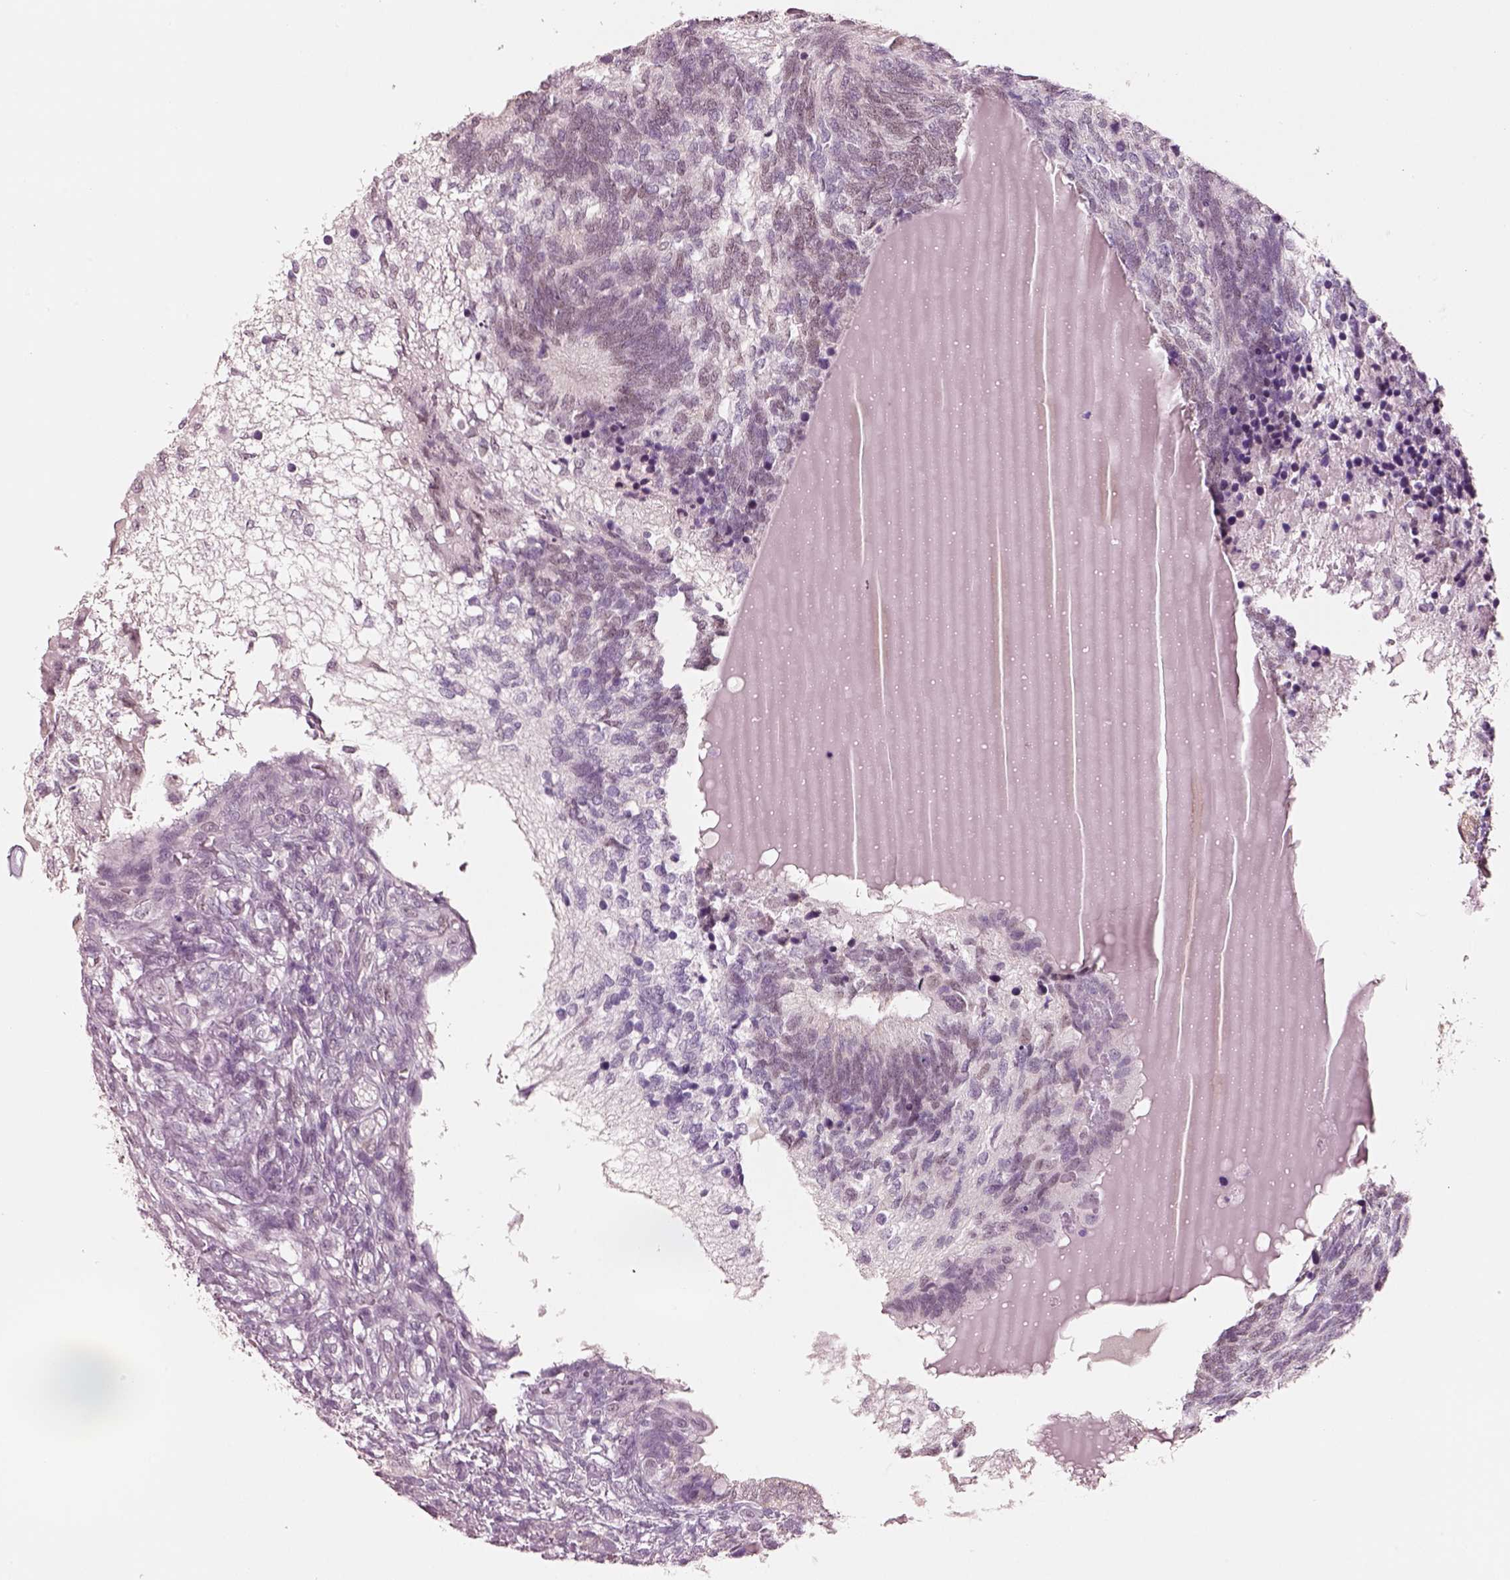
{"staining": {"intensity": "moderate", "quantity": "<25%", "location": "nuclear"}, "tissue": "testis cancer", "cell_type": "Tumor cells", "image_type": "cancer", "snomed": [{"axis": "morphology", "description": "Seminoma, NOS"}, {"axis": "morphology", "description": "Carcinoma, Embryonal, NOS"}, {"axis": "topography", "description": "Testis"}], "caption": "Moderate nuclear staining for a protein is appreciated in about <25% of tumor cells of testis embryonal carcinoma using immunohistochemistry.", "gene": "ELSPBP1", "patient": {"sex": "male", "age": 41}}